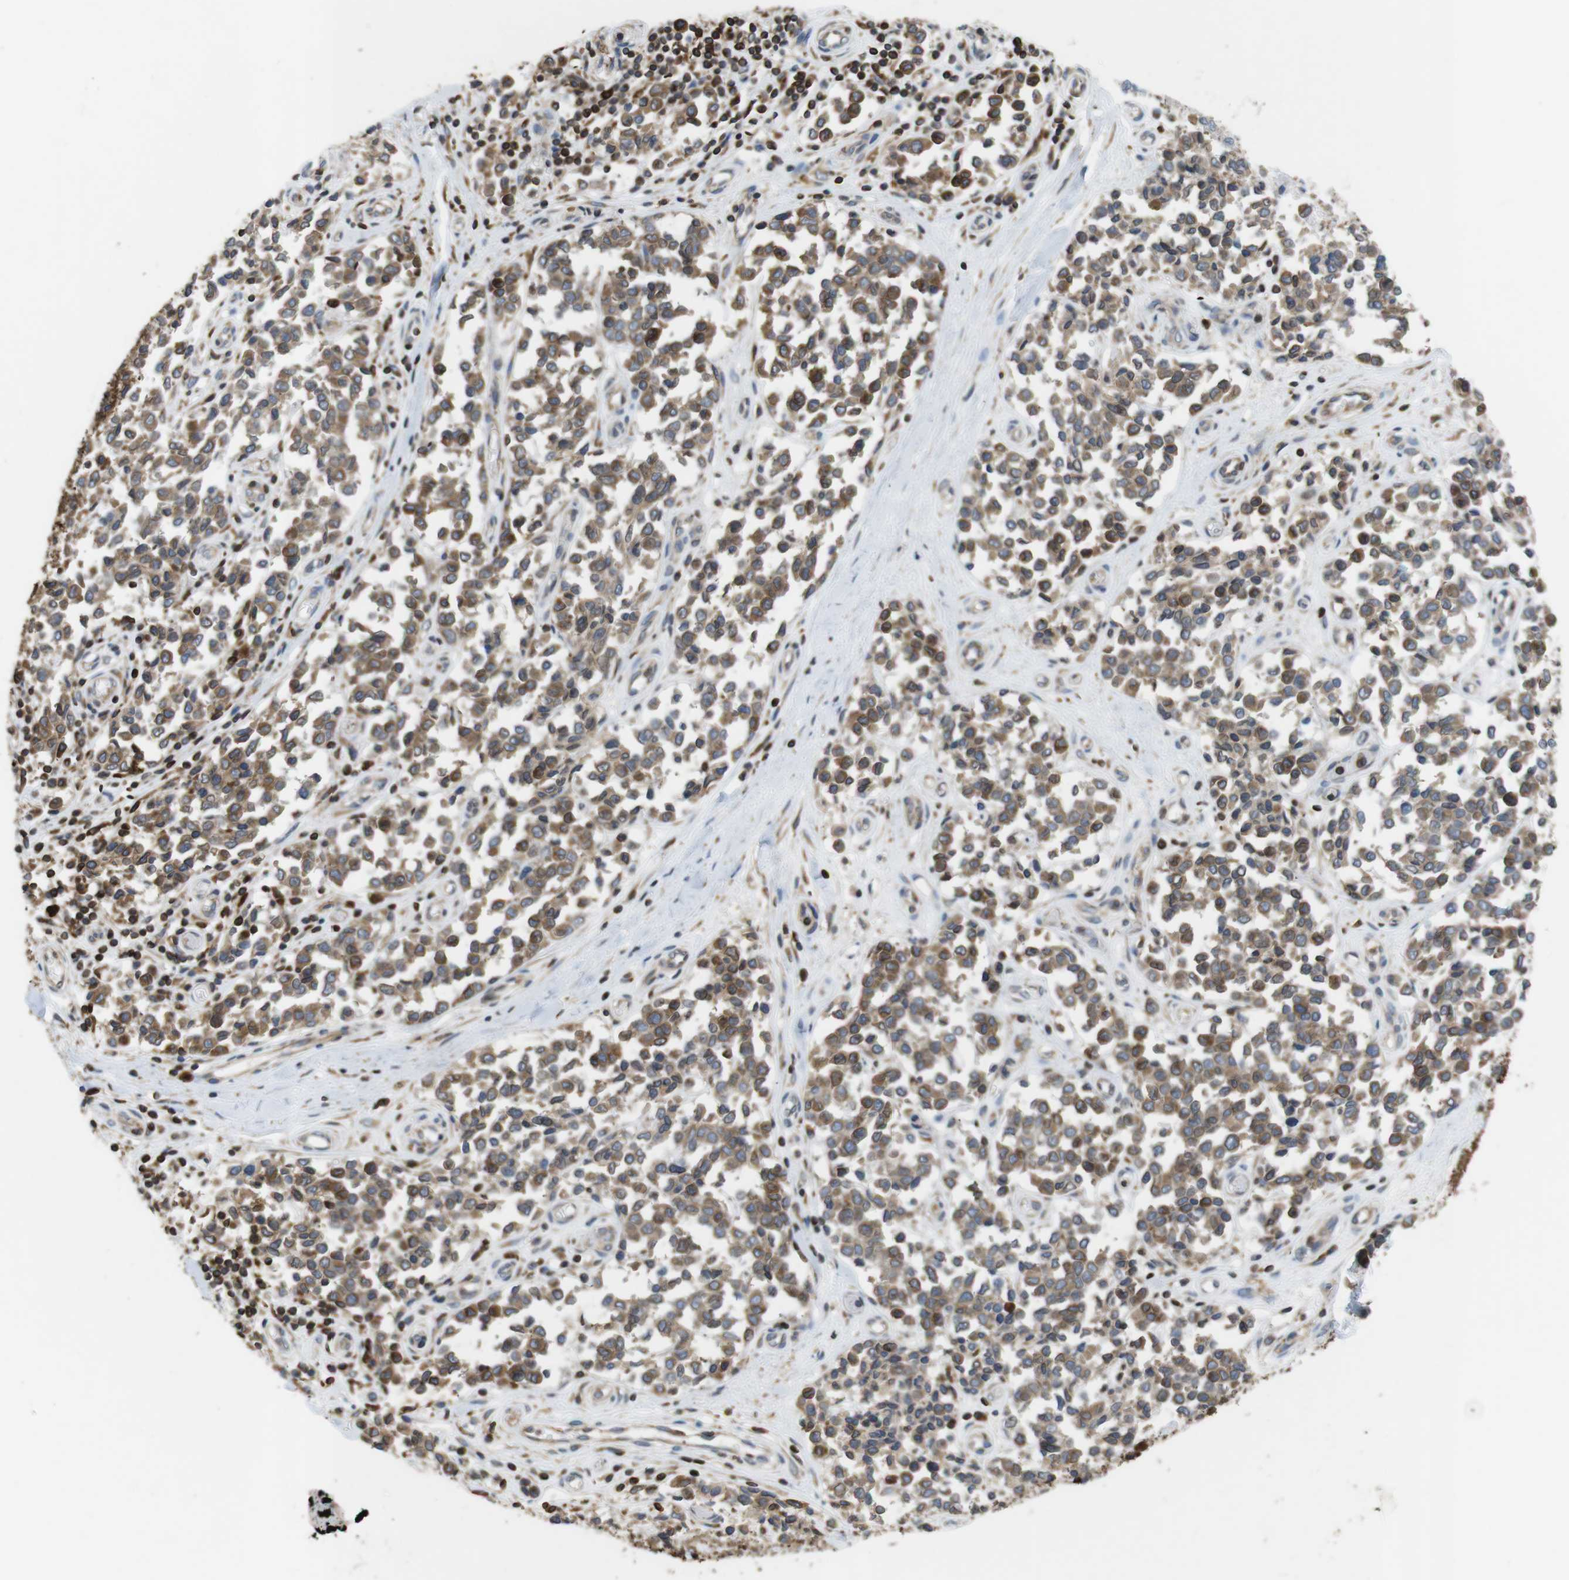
{"staining": {"intensity": "moderate", "quantity": ">75%", "location": "cytoplasmic/membranous"}, "tissue": "melanoma", "cell_type": "Tumor cells", "image_type": "cancer", "snomed": [{"axis": "morphology", "description": "Malignant melanoma, NOS"}, {"axis": "topography", "description": "Skin"}], "caption": "Malignant melanoma stained with a protein marker exhibits moderate staining in tumor cells.", "gene": "ARL6IP5", "patient": {"sex": "female", "age": 64}}